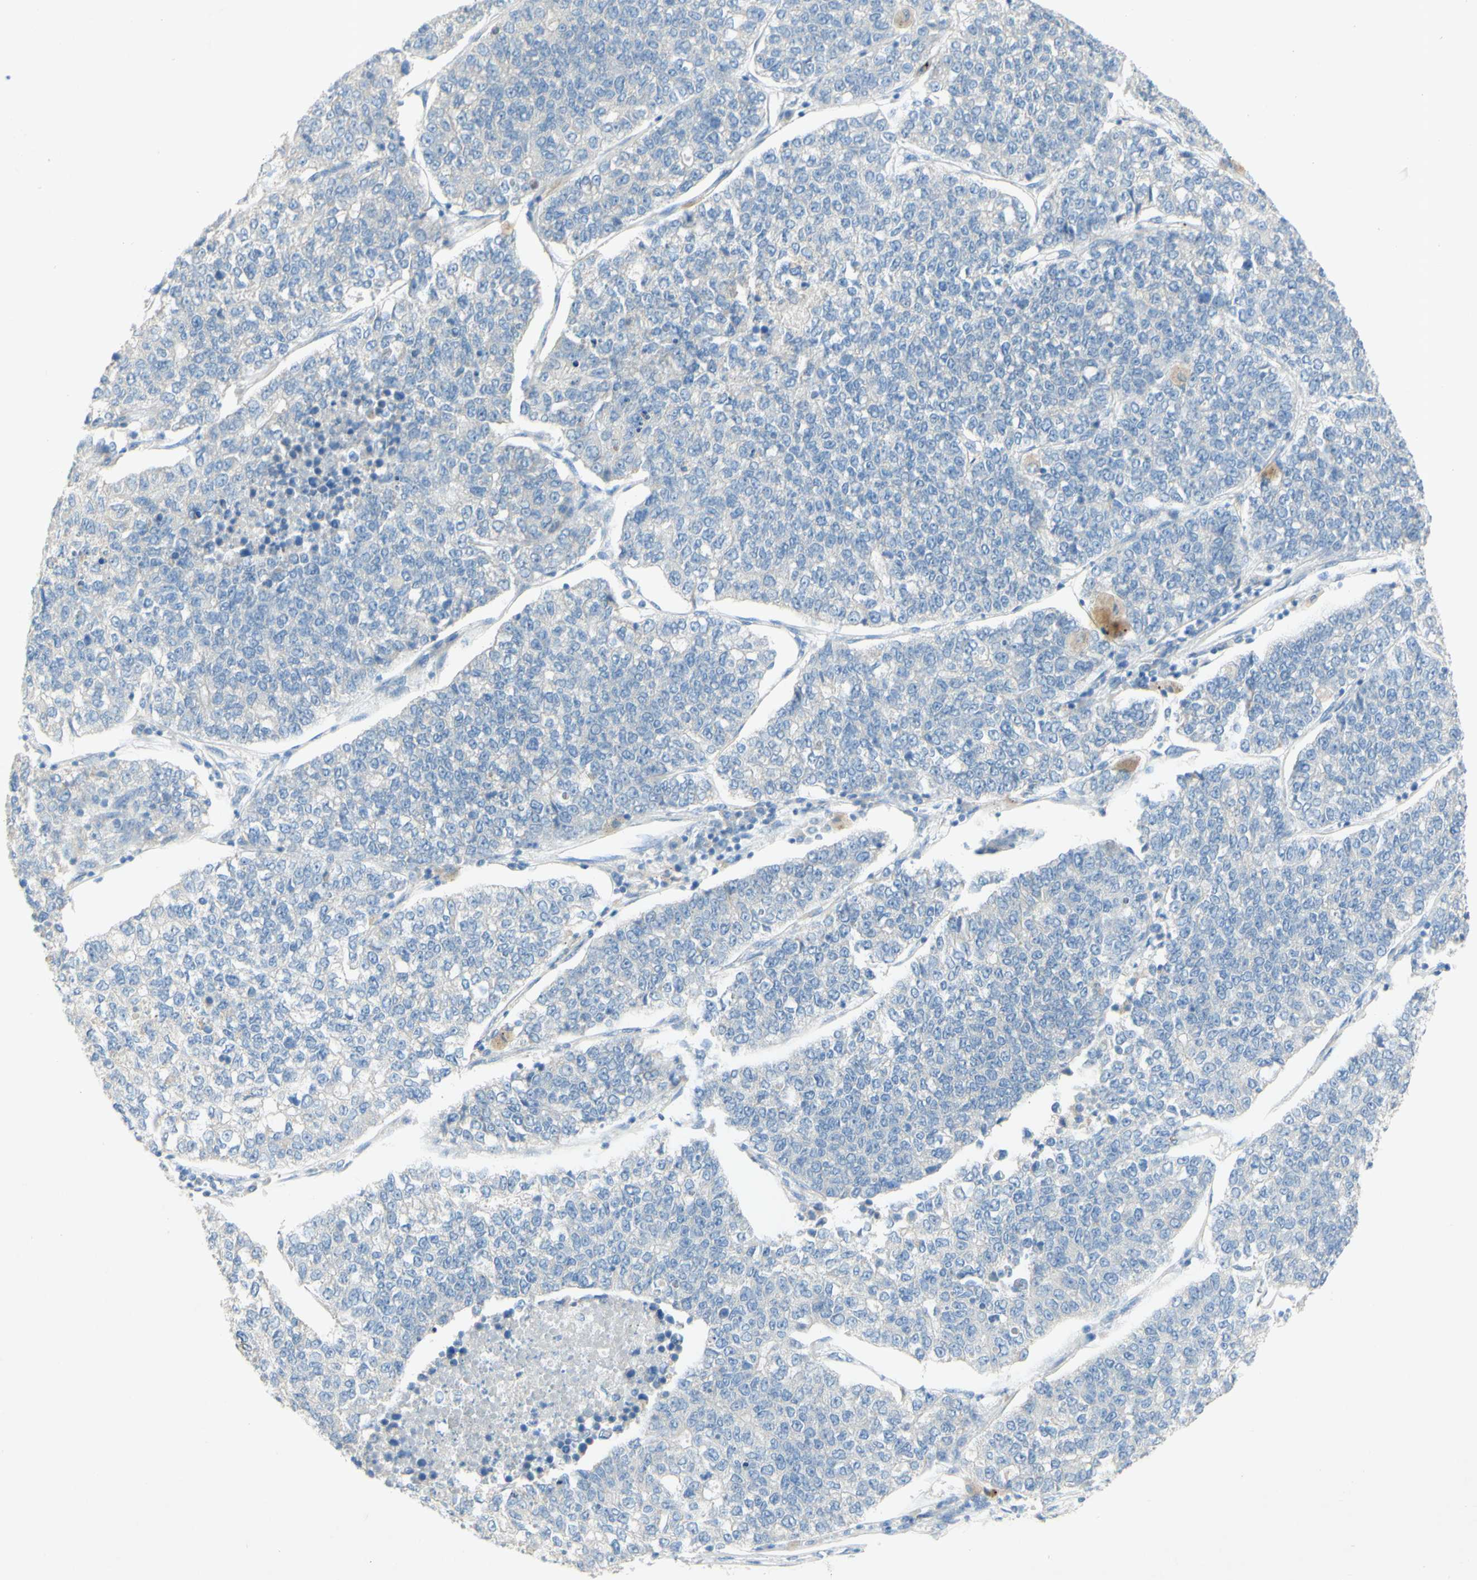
{"staining": {"intensity": "negative", "quantity": "none", "location": "none"}, "tissue": "lung cancer", "cell_type": "Tumor cells", "image_type": "cancer", "snomed": [{"axis": "morphology", "description": "Adenocarcinoma, NOS"}, {"axis": "topography", "description": "Lung"}], "caption": "Tumor cells are negative for protein expression in human lung cancer. (Immunohistochemistry (ihc), brightfield microscopy, high magnification).", "gene": "ACADL", "patient": {"sex": "male", "age": 49}}